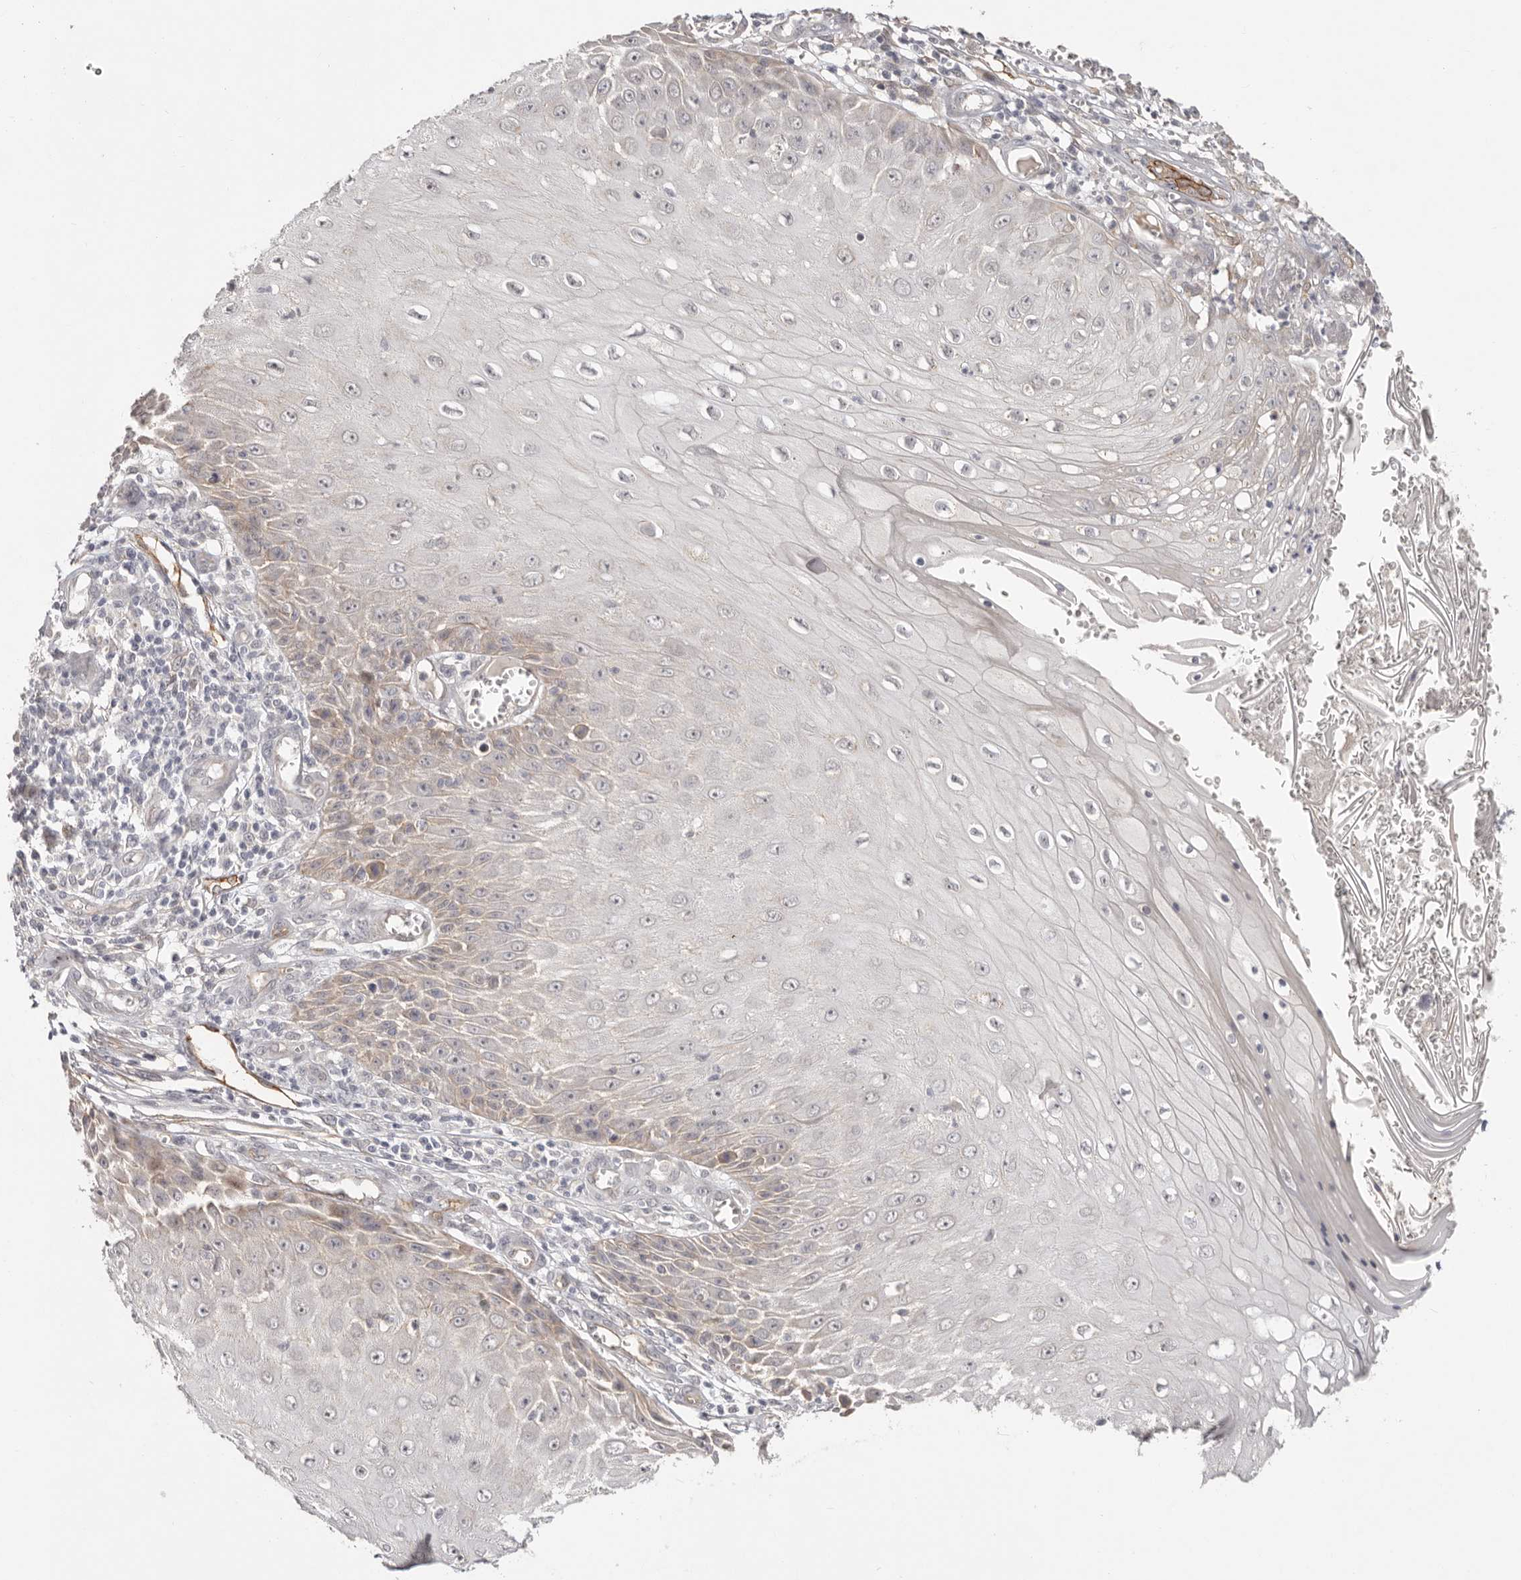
{"staining": {"intensity": "weak", "quantity": "<25%", "location": "cytoplasmic/membranous"}, "tissue": "skin cancer", "cell_type": "Tumor cells", "image_type": "cancer", "snomed": [{"axis": "morphology", "description": "Squamous cell carcinoma, NOS"}, {"axis": "topography", "description": "Skin"}], "caption": "Immunohistochemistry (IHC) image of human skin squamous cell carcinoma stained for a protein (brown), which exhibits no expression in tumor cells.", "gene": "SZT2", "patient": {"sex": "female", "age": 73}}